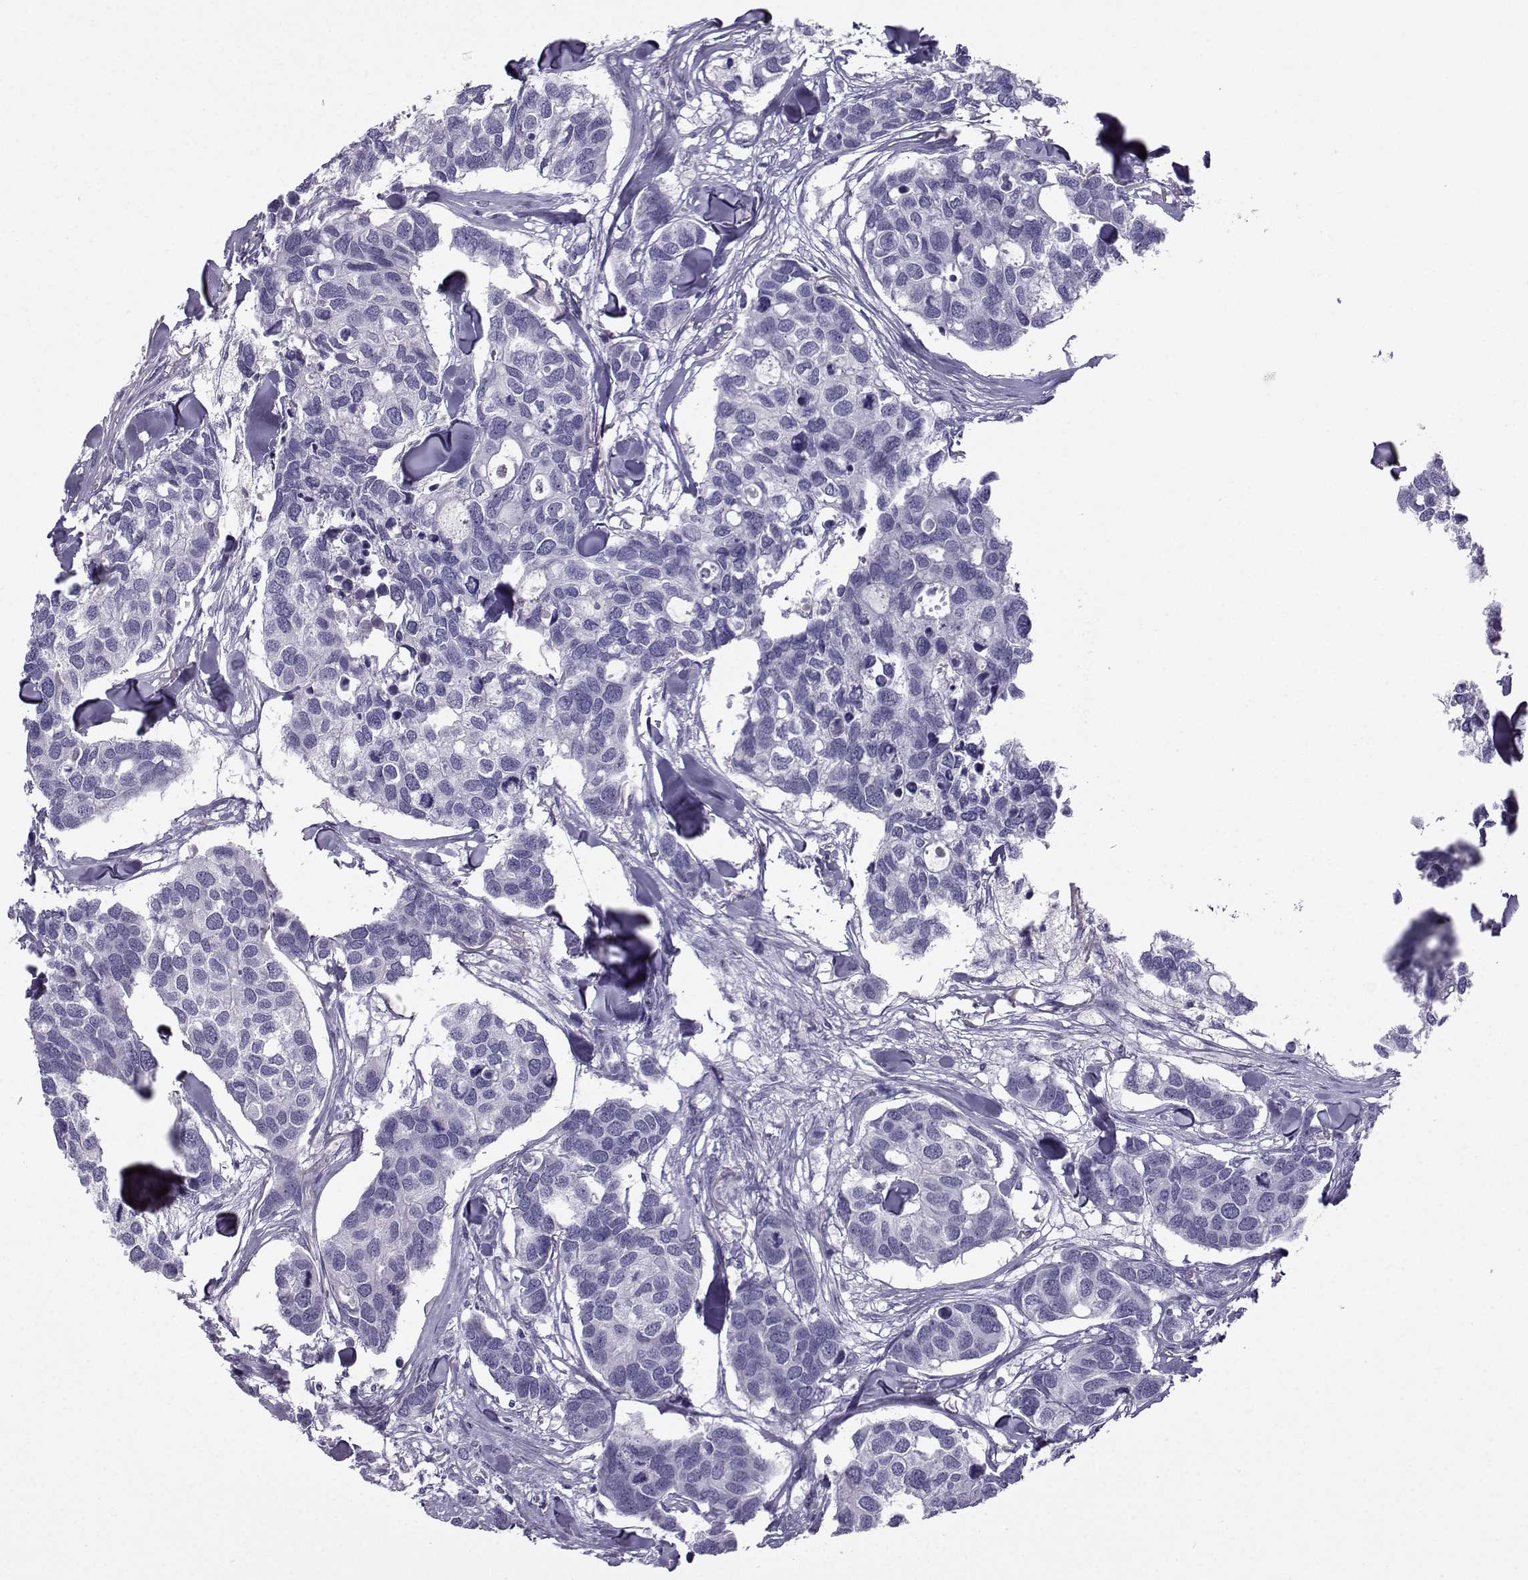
{"staining": {"intensity": "negative", "quantity": "none", "location": "none"}, "tissue": "breast cancer", "cell_type": "Tumor cells", "image_type": "cancer", "snomed": [{"axis": "morphology", "description": "Duct carcinoma"}, {"axis": "topography", "description": "Breast"}], "caption": "Immunohistochemistry (IHC) histopathology image of human breast infiltrating ductal carcinoma stained for a protein (brown), which shows no staining in tumor cells.", "gene": "ARMC2", "patient": {"sex": "female", "age": 83}}